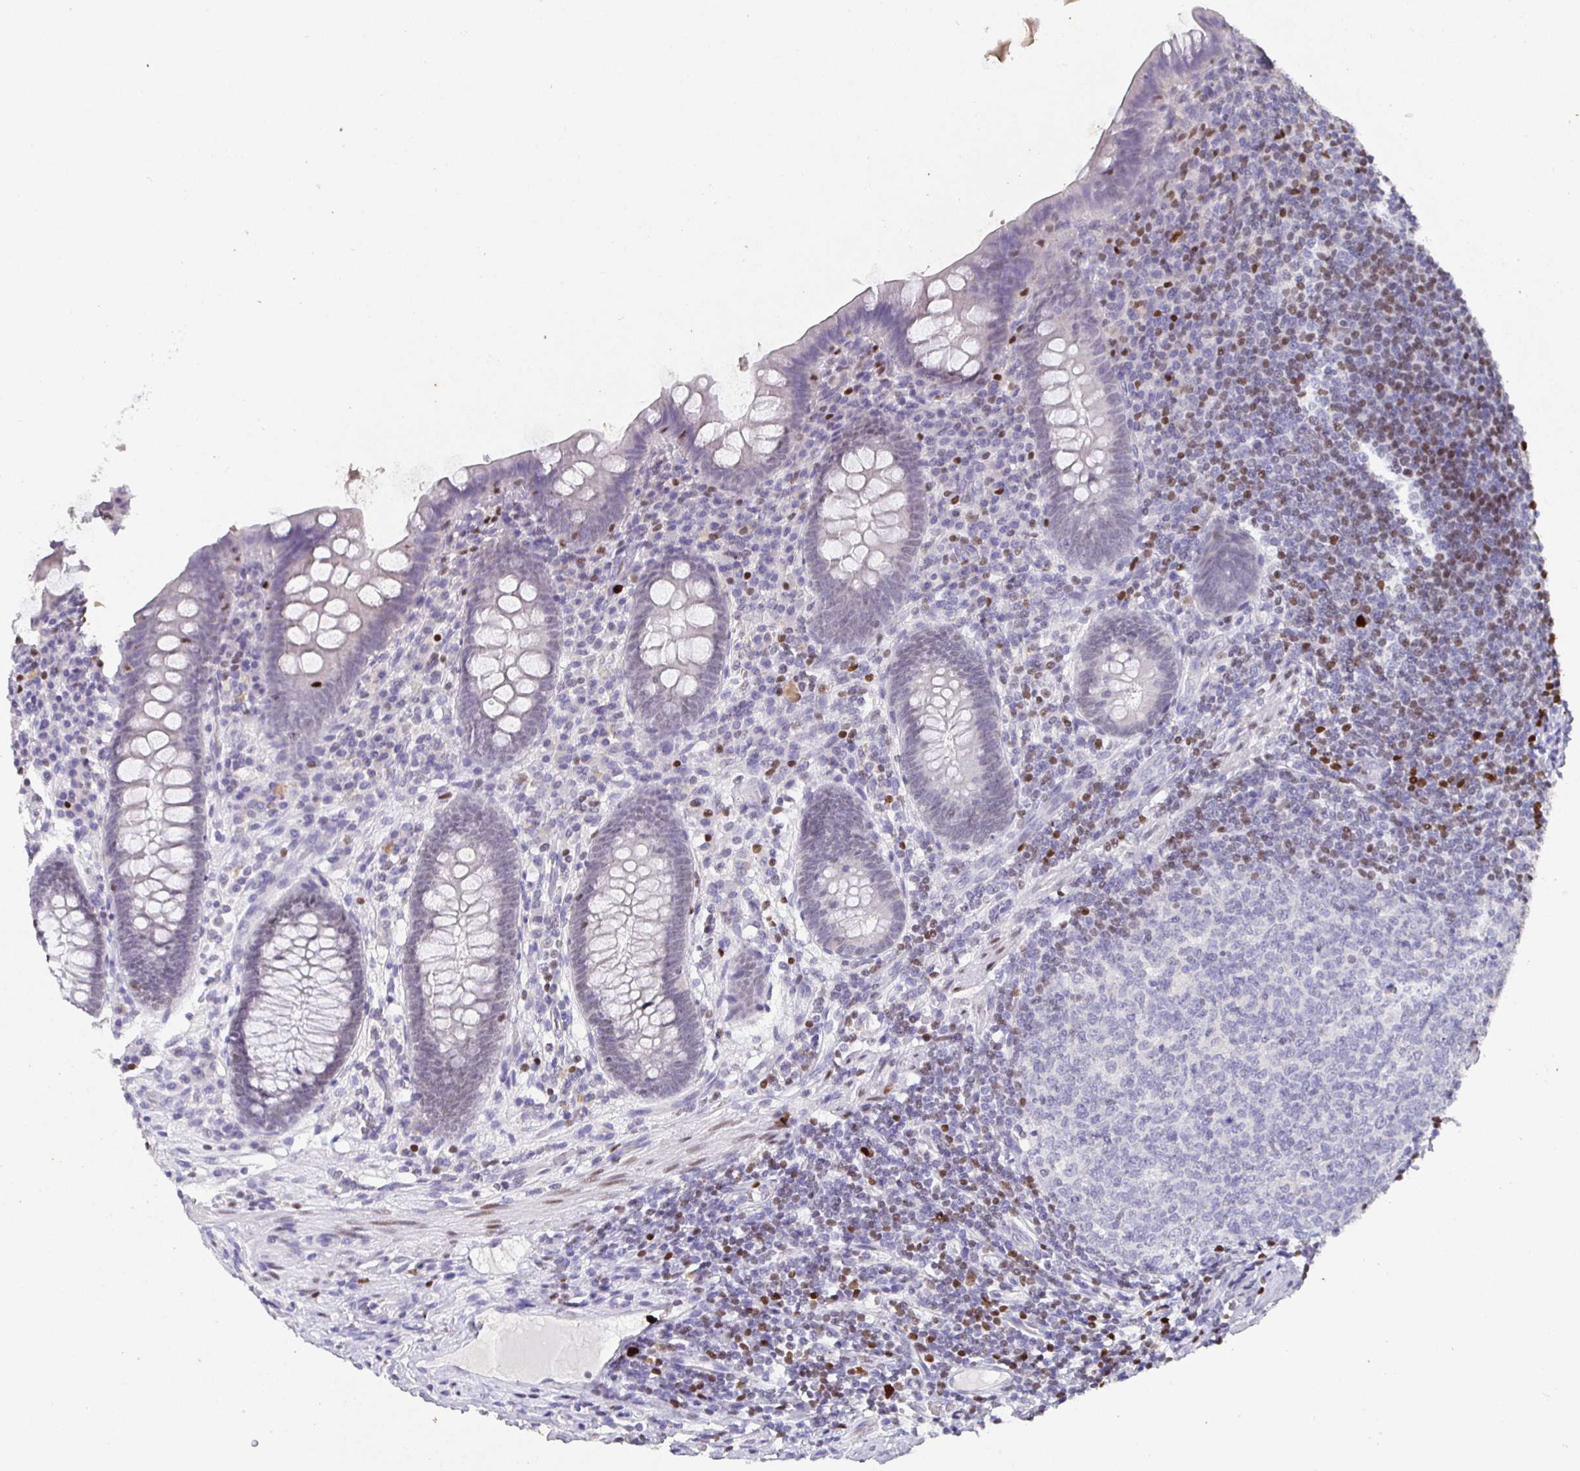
{"staining": {"intensity": "negative", "quantity": "none", "location": "none"}, "tissue": "appendix", "cell_type": "Glandular cells", "image_type": "normal", "snomed": [{"axis": "morphology", "description": "Normal tissue, NOS"}, {"axis": "topography", "description": "Appendix"}], "caption": "Immunohistochemical staining of unremarkable appendix reveals no significant staining in glandular cells. (DAB (3,3'-diaminobenzidine) immunohistochemistry with hematoxylin counter stain).", "gene": "SATB1", "patient": {"sex": "male", "age": 71}}